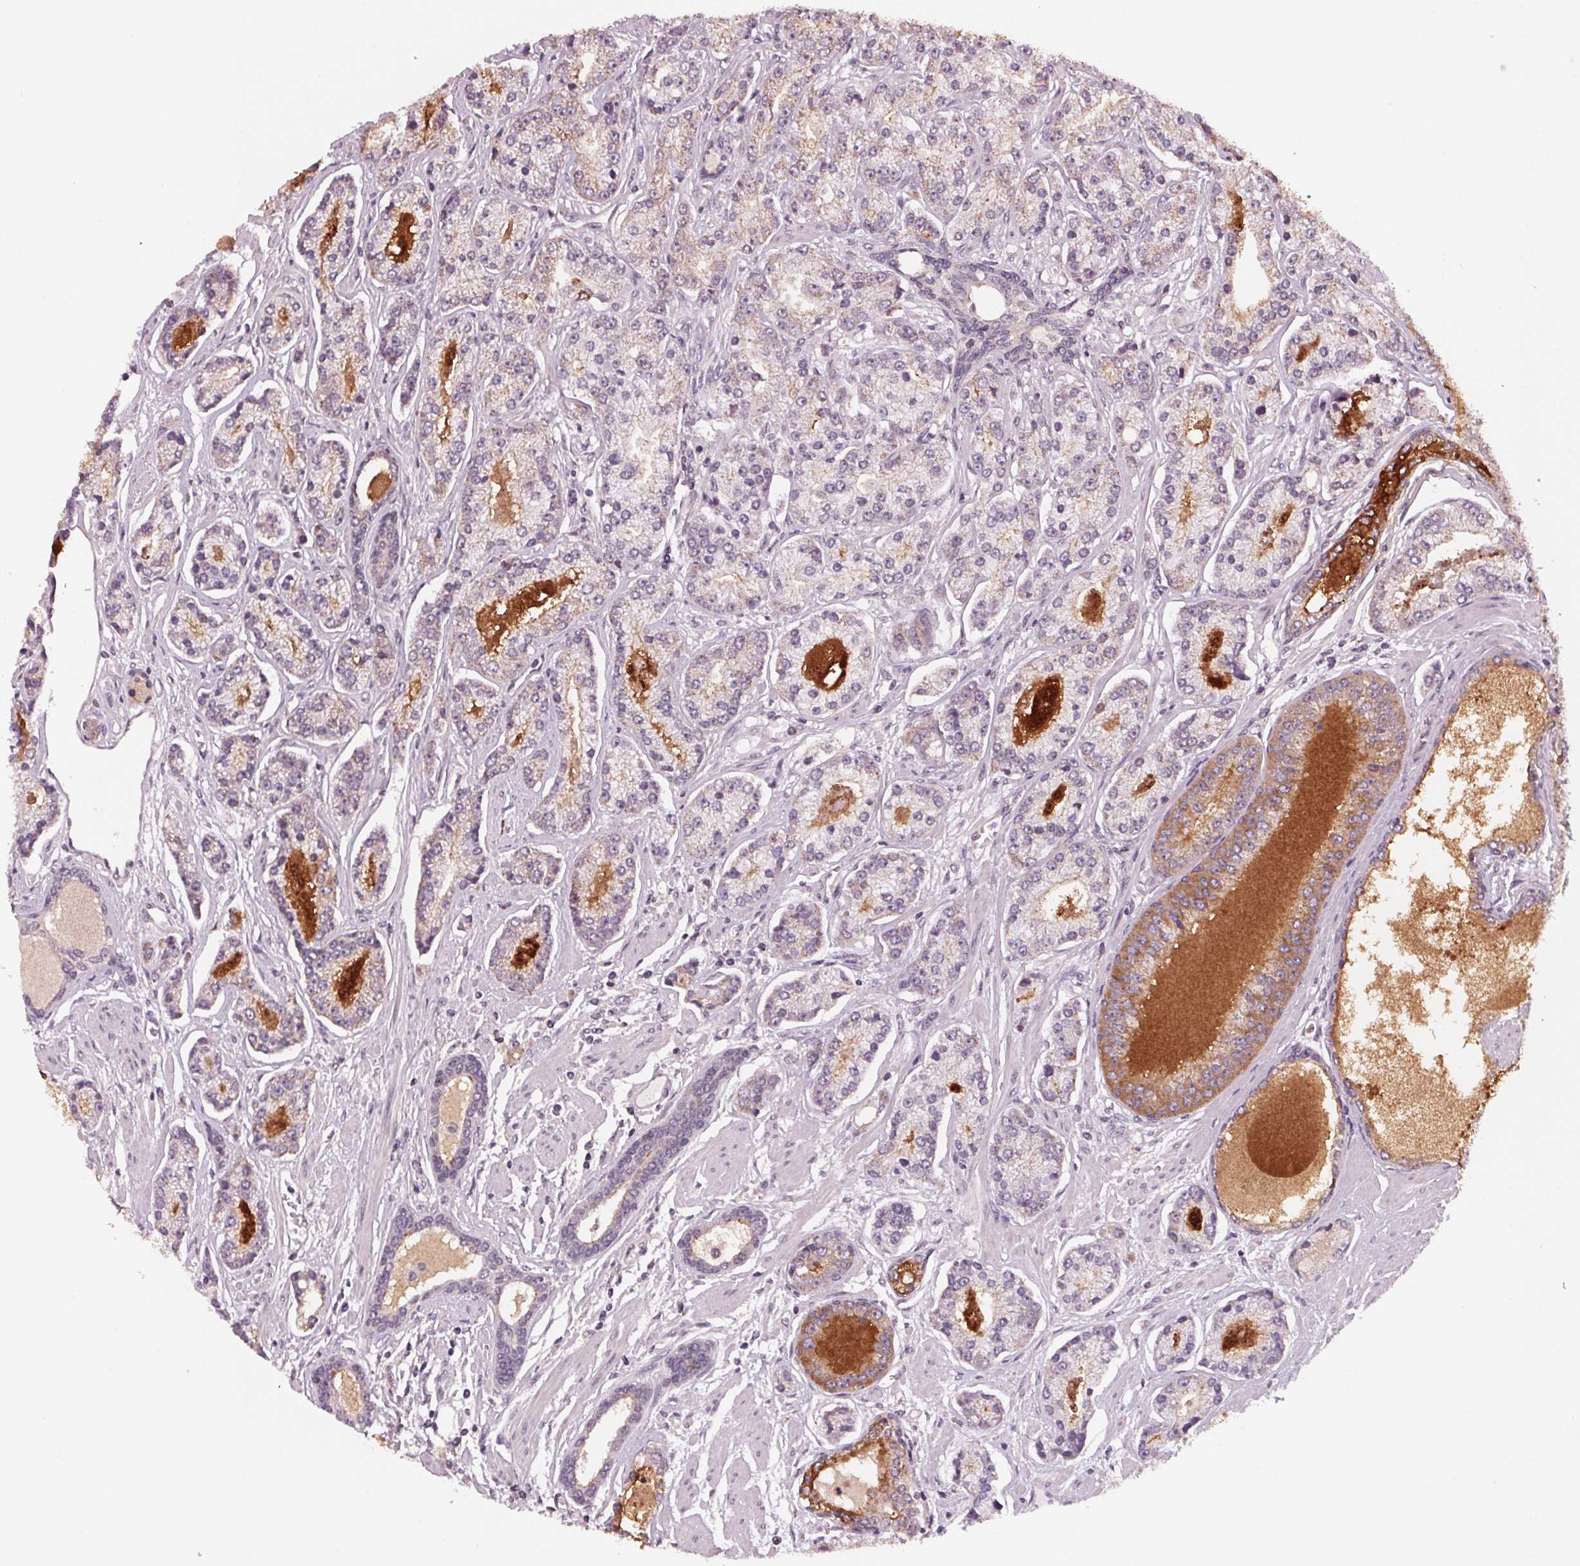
{"staining": {"intensity": "weak", "quantity": "<25%", "location": "cytoplasmic/membranous"}, "tissue": "prostate cancer", "cell_type": "Tumor cells", "image_type": "cancer", "snomed": [{"axis": "morphology", "description": "Adenocarcinoma, NOS"}, {"axis": "topography", "description": "Prostate"}], "caption": "DAB immunohistochemical staining of human prostate adenocarcinoma displays no significant positivity in tumor cells.", "gene": "STAT3", "patient": {"sex": "male", "age": 64}}